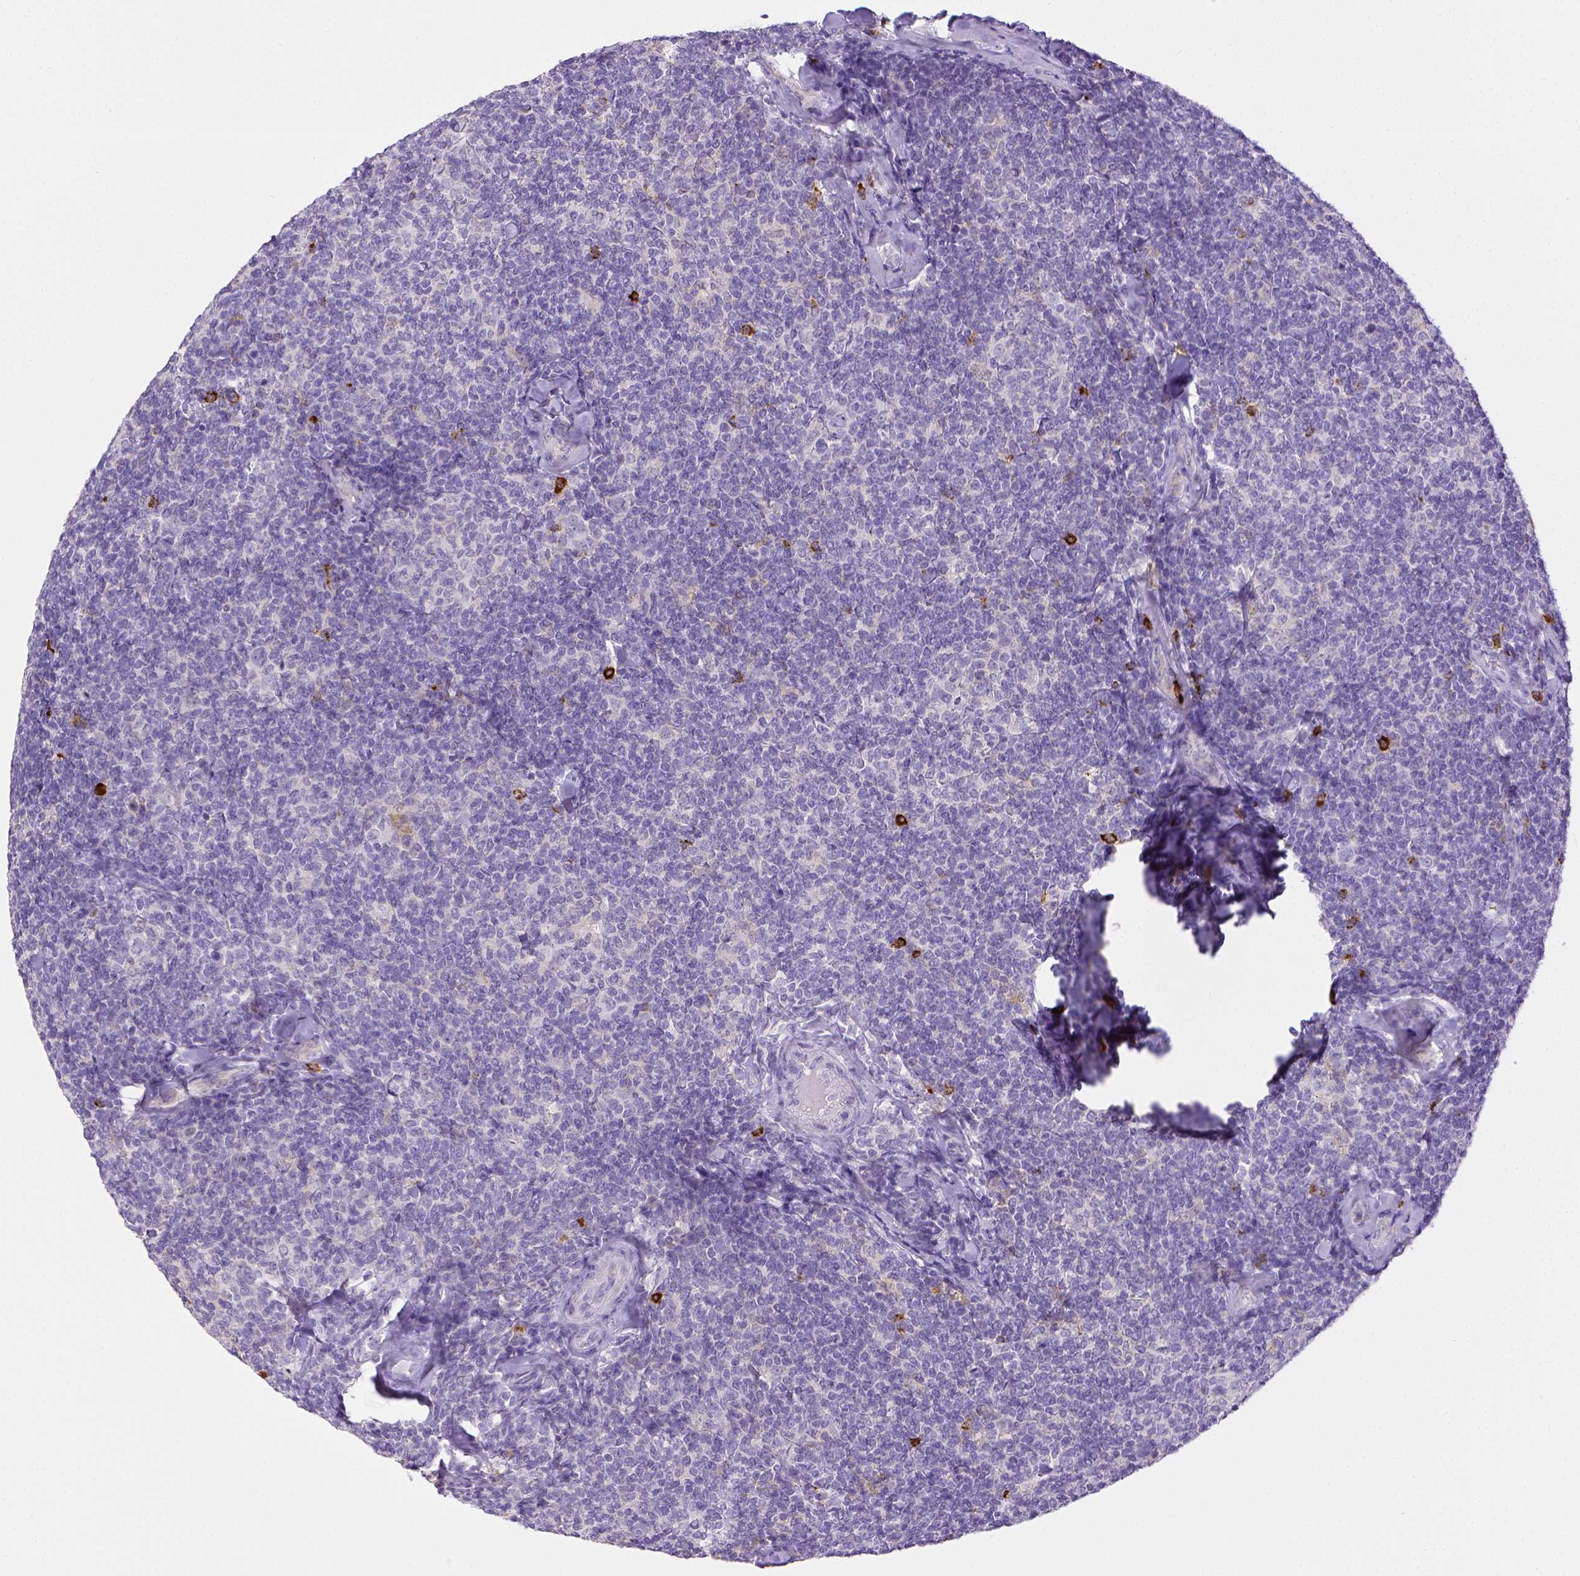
{"staining": {"intensity": "negative", "quantity": "none", "location": "none"}, "tissue": "lymphoma", "cell_type": "Tumor cells", "image_type": "cancer", "snomed": [{"axis": "morphology", "description": "Malignant lymphoma, non-Hodgkin's type, Low grade"}, {"axis": "topography", "description": "Lymph node"}], "caption": "This is an immunohistochemistry (IHC) image of human low-grade malignant lymphoma, non-Hodgkin's type. There is no staining in tumor cells.", "gene": "ITGAM", "patient": {"sex": "female", "age": 56}}